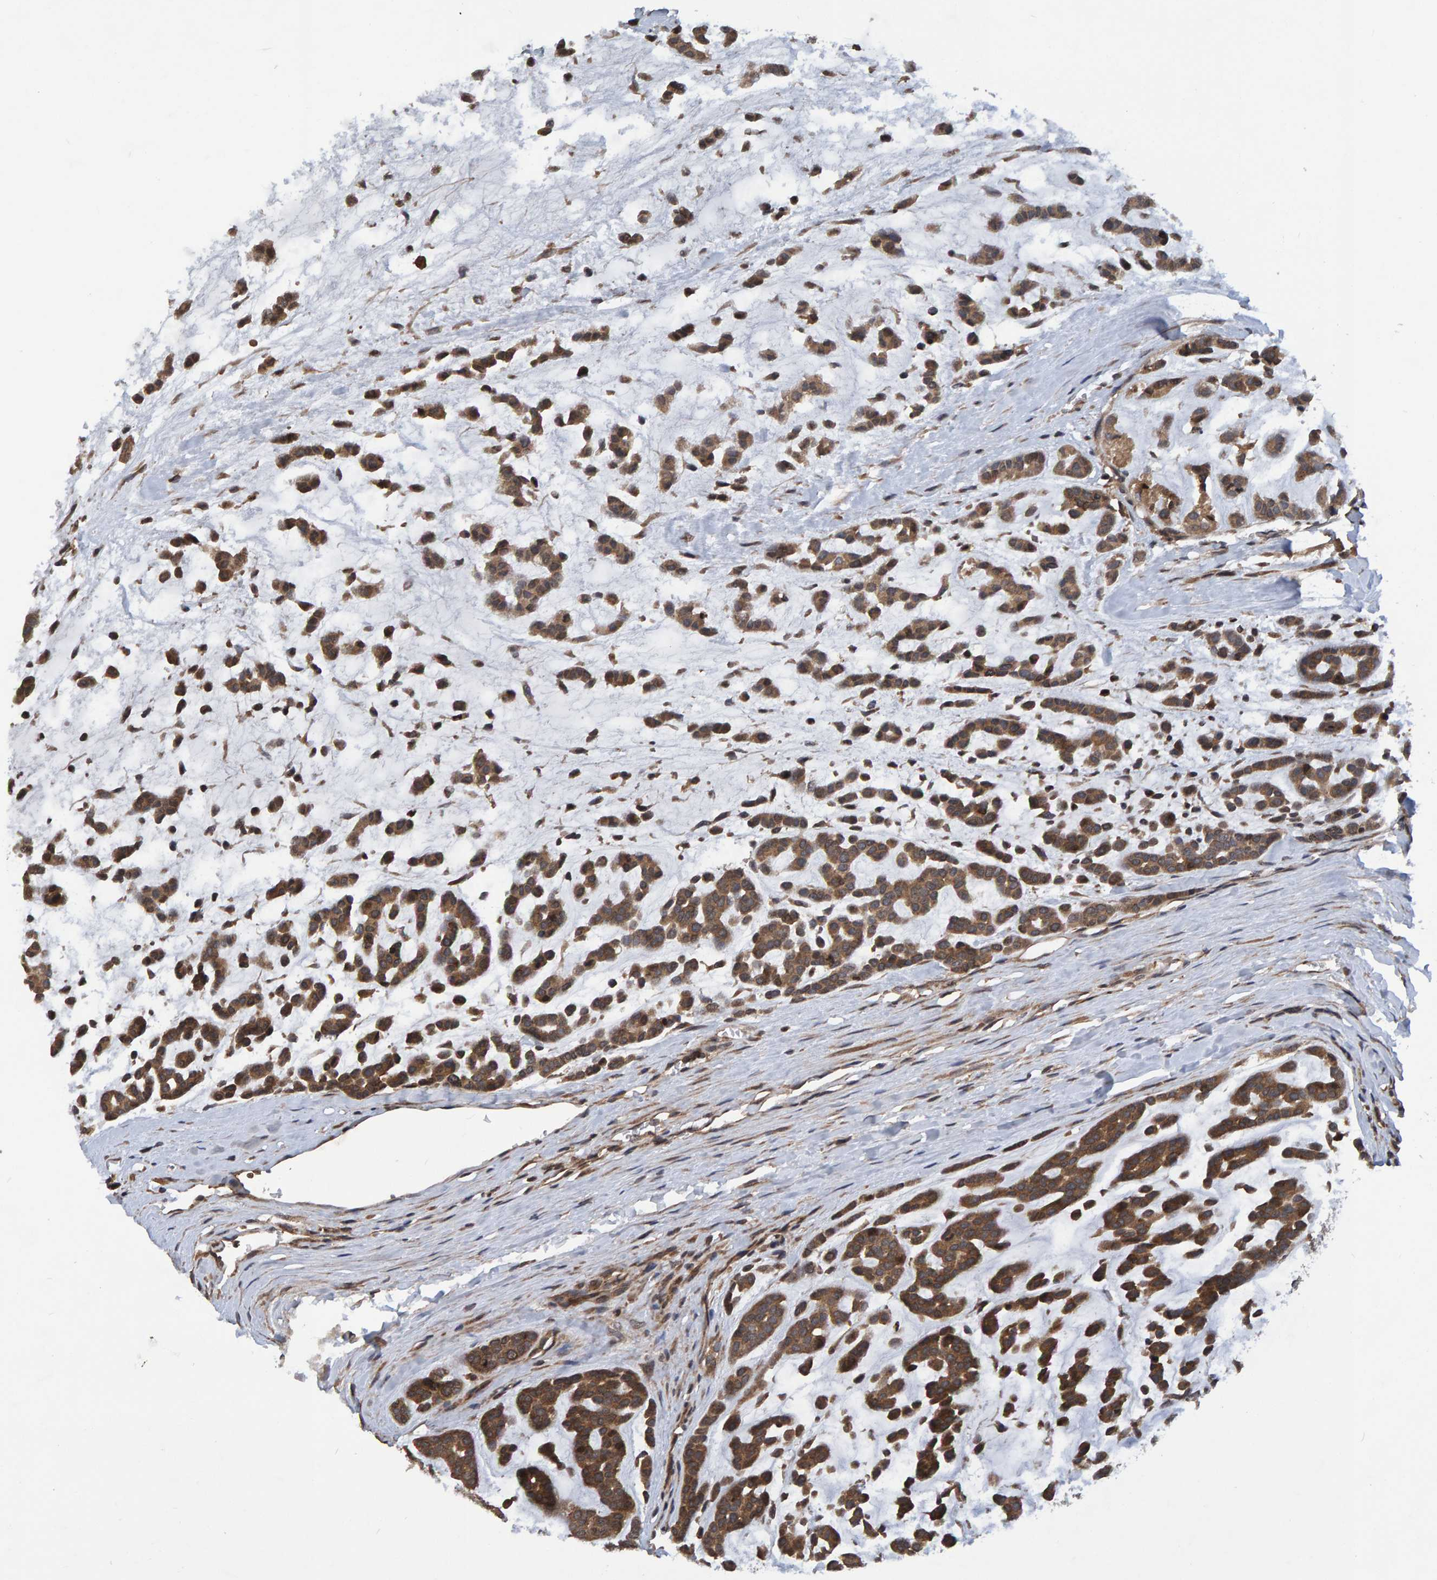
{"staining": {"intensity": "moderate", "quantity": ">75%", "location": "cytoplasmic/membranous"}, "tissue": "head and neck cancer", "cell_type": "Tumor cells", "image_type": "cancer", "snomed": [{"axis": "morphology", "description": "Adenocarcinoma, NOS"}, {"axis": "morphology", "description": "Adenoma, NOS"}, {"axis": "topography", "description": "Head-Neck"}], "caption": "Immunohistochemical staining of head and neck cancer displays medium levels of moderate cytoplasmic/membranous staining in about >75% of tumor cells.", "gene": "GAB2", "patient": {"sex": "female", "age": 55}}